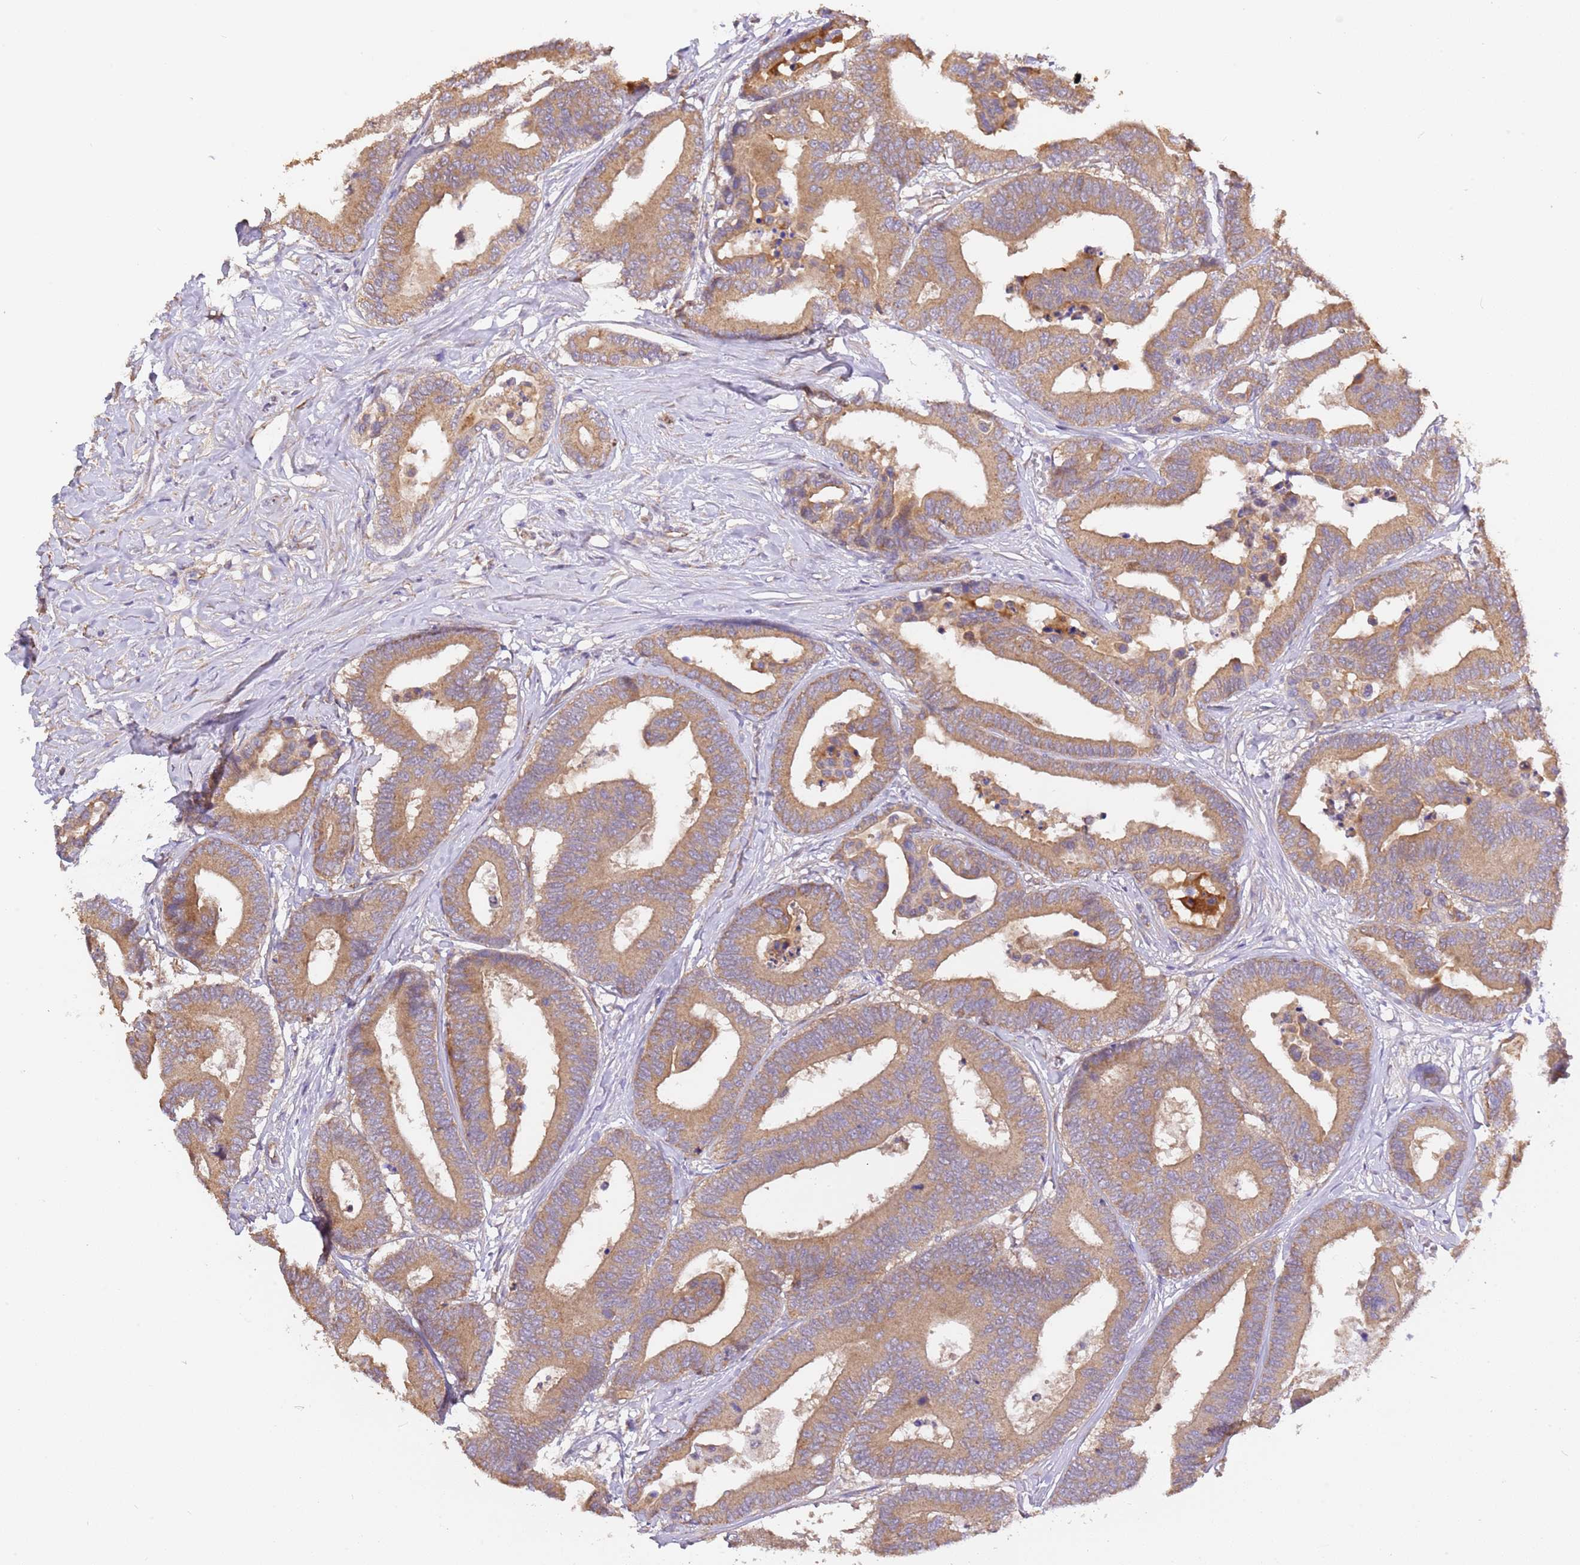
{"staining": {"intensity": "moderate", "quantity": ">75%", "location": "cytoplasmic/membranous"}, "tissue": "colorectal cancer", "cell_type": "Tumor cells", "image_type": "cancer", "snomed": [{"axis": "morphology", "description": "Normal tissue, NOS"}, {"axis": "morphology", "description": "Adenocarcinoma, NOS"}, {"axis": "topography", "description": "Colon"}], "caption": "Immunohistochemical staining of adenocarcinoma (colorectal) reveals medium levels of moderate cytoplasmic/membranous expression in approximately >75% of tumor cells.", "gene": "DOCK9", "patient": {"sex": "male", "age": 82}}